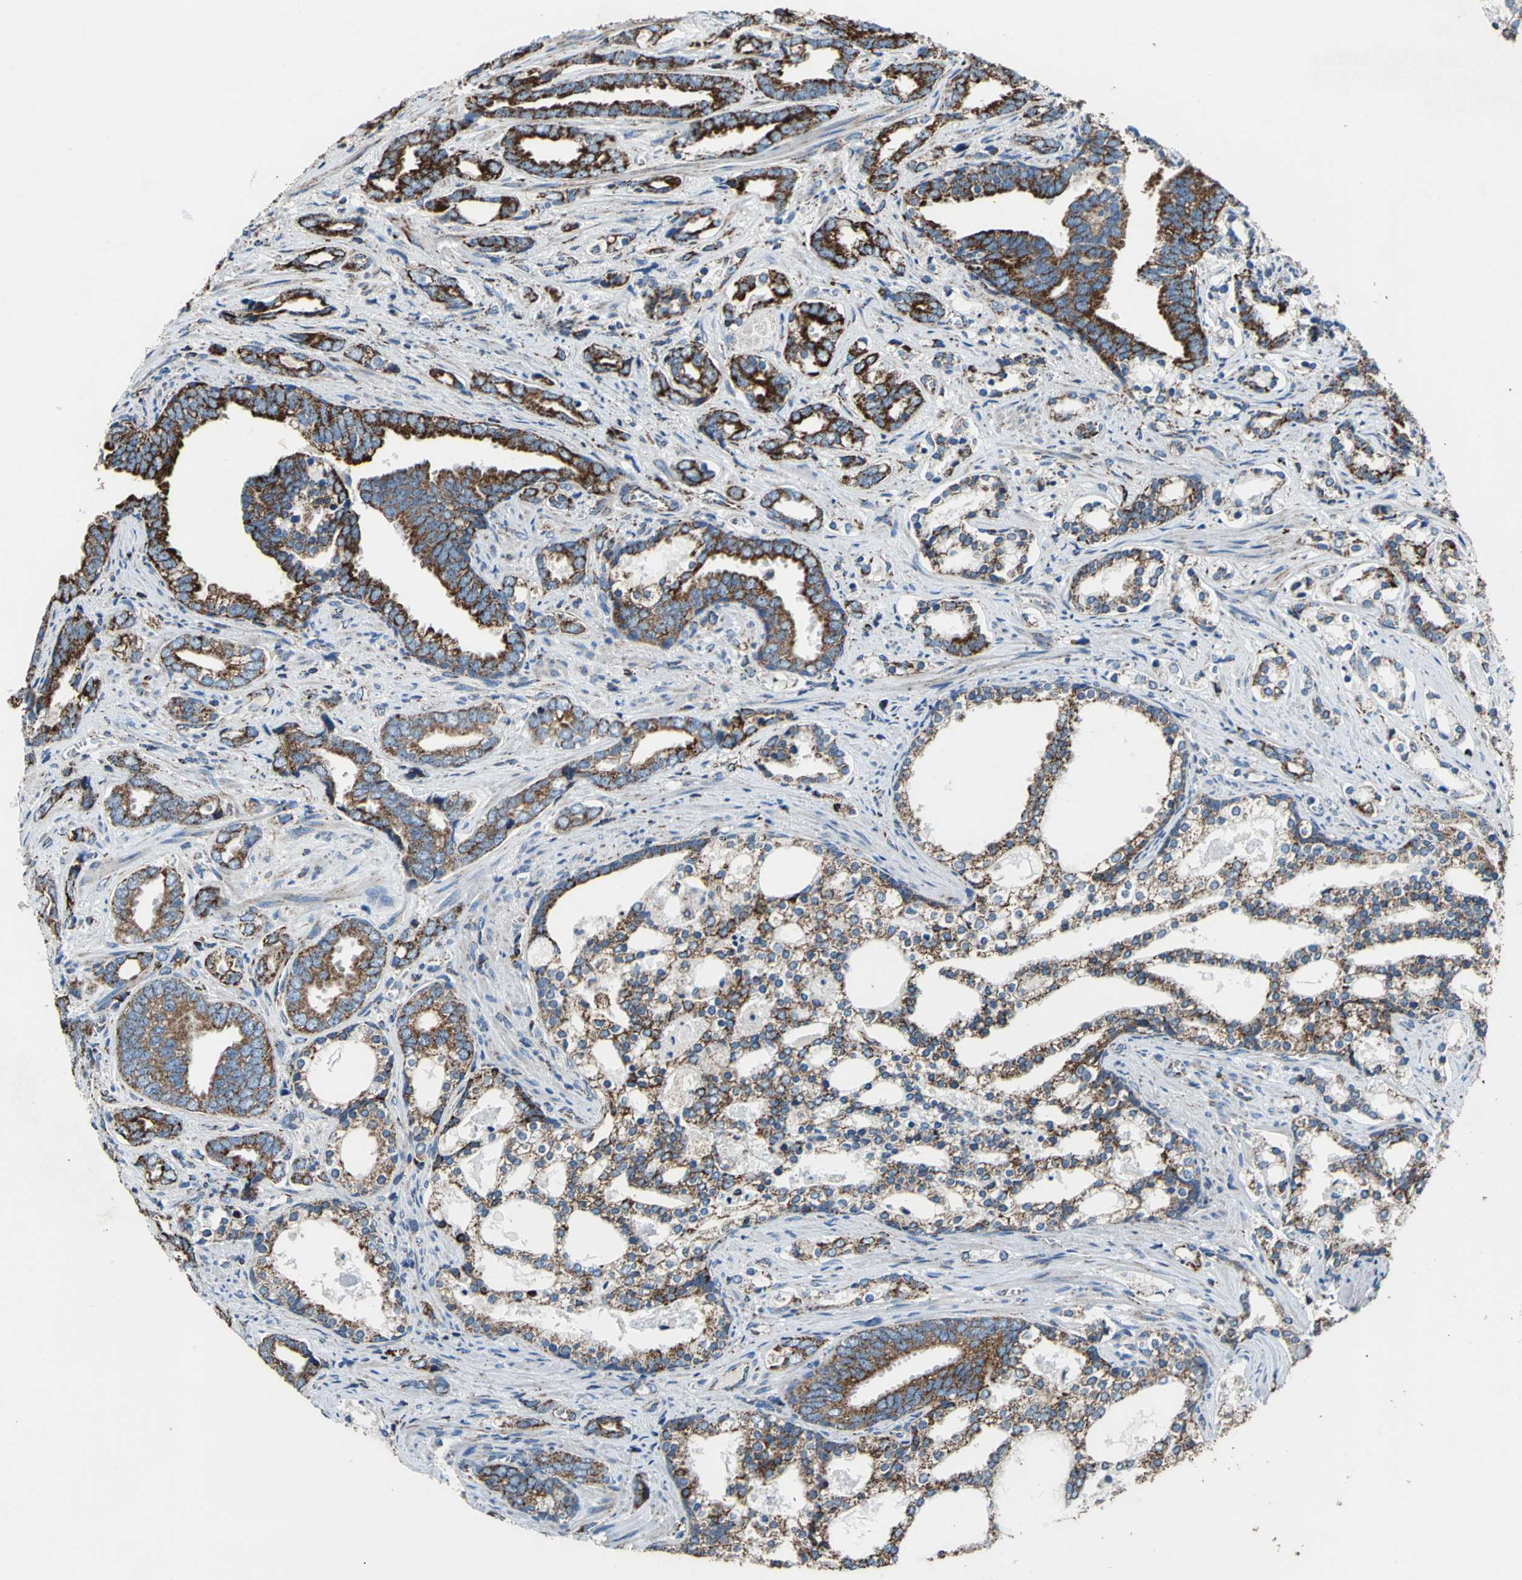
{"staining": {"intensity": "strong", "quantity": ">75%", "location": "cytoplasmic/membranous"}, "tissue": "prostate cancer", "cell_type": "Tumor cells", "image_type": "cancer", "snomed": [{"axis": "morphology", "description": "Adenocarcinoma, Medium grade"}, {"axis": "topography", "description": "Prostate"}], "caption": "A micrograph showing strong cytoplasmic/membranous positivity in about >75% of tumor cells in prostate cancer, as visualized by brown immunohistochemical staining.", "gene": "ECH1", "patient": {"sex": "male", "age": 67}}